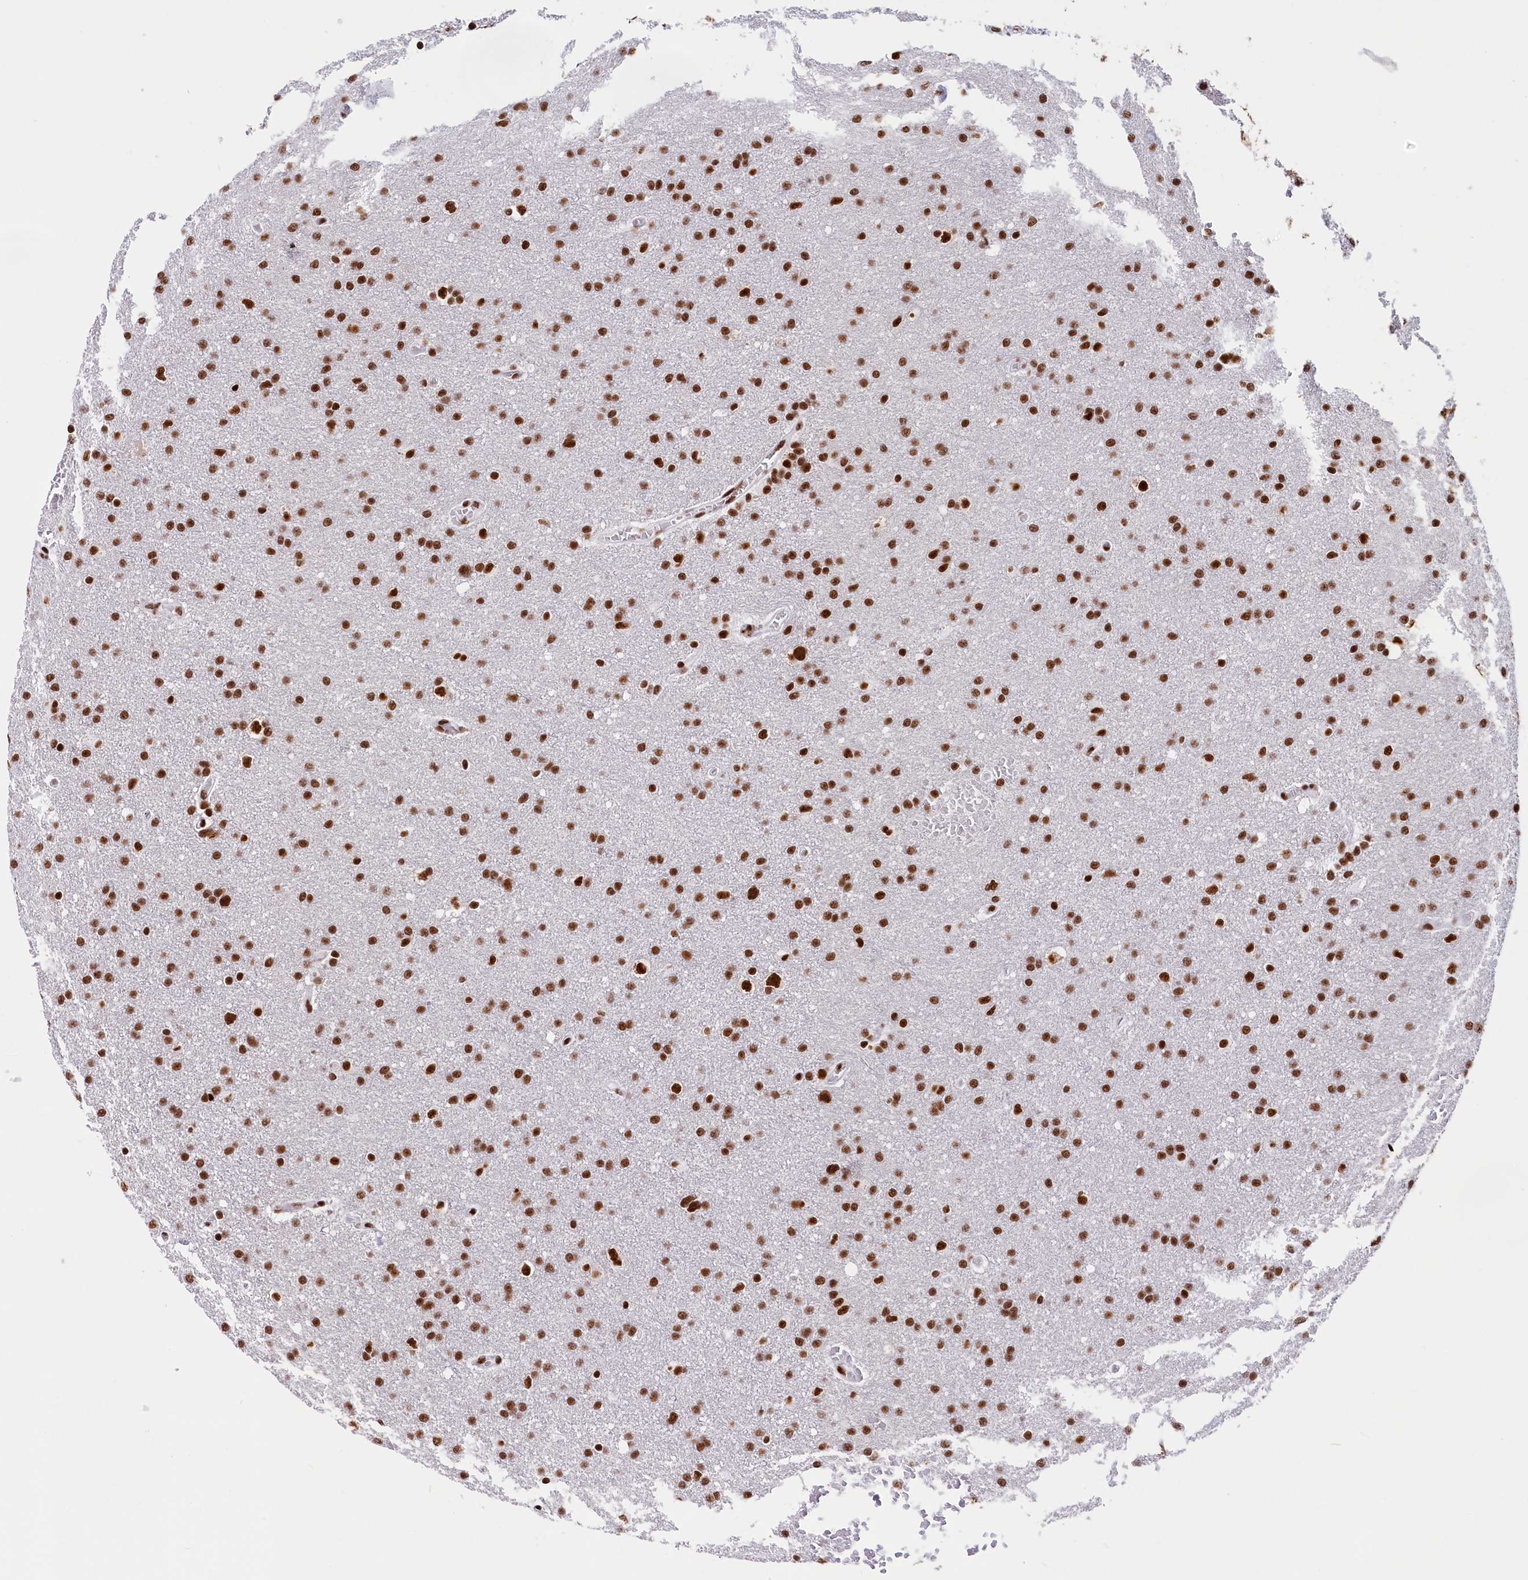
{"staining": {"intensity": "strong", "quantity": ">75%", "location": "nuclear"}, "tissue": "glioma", "cell_type": "Tumor cells", "image_type": "cancer", "snomed": [{"axis": "morphology", "description": "Glioma, malignant, High grade"}, {"axis": "topography", "description": "Cerebral cortex"}], "caption": "Immunohistochemistry (IHC) (DAB) staining of human malignant glioma (high-grade) reveals strong nuclear protein expression in about >75% of tumor cells.", "gene": "SNRNP70", "patient": {"sex": "female", "age": 36}}